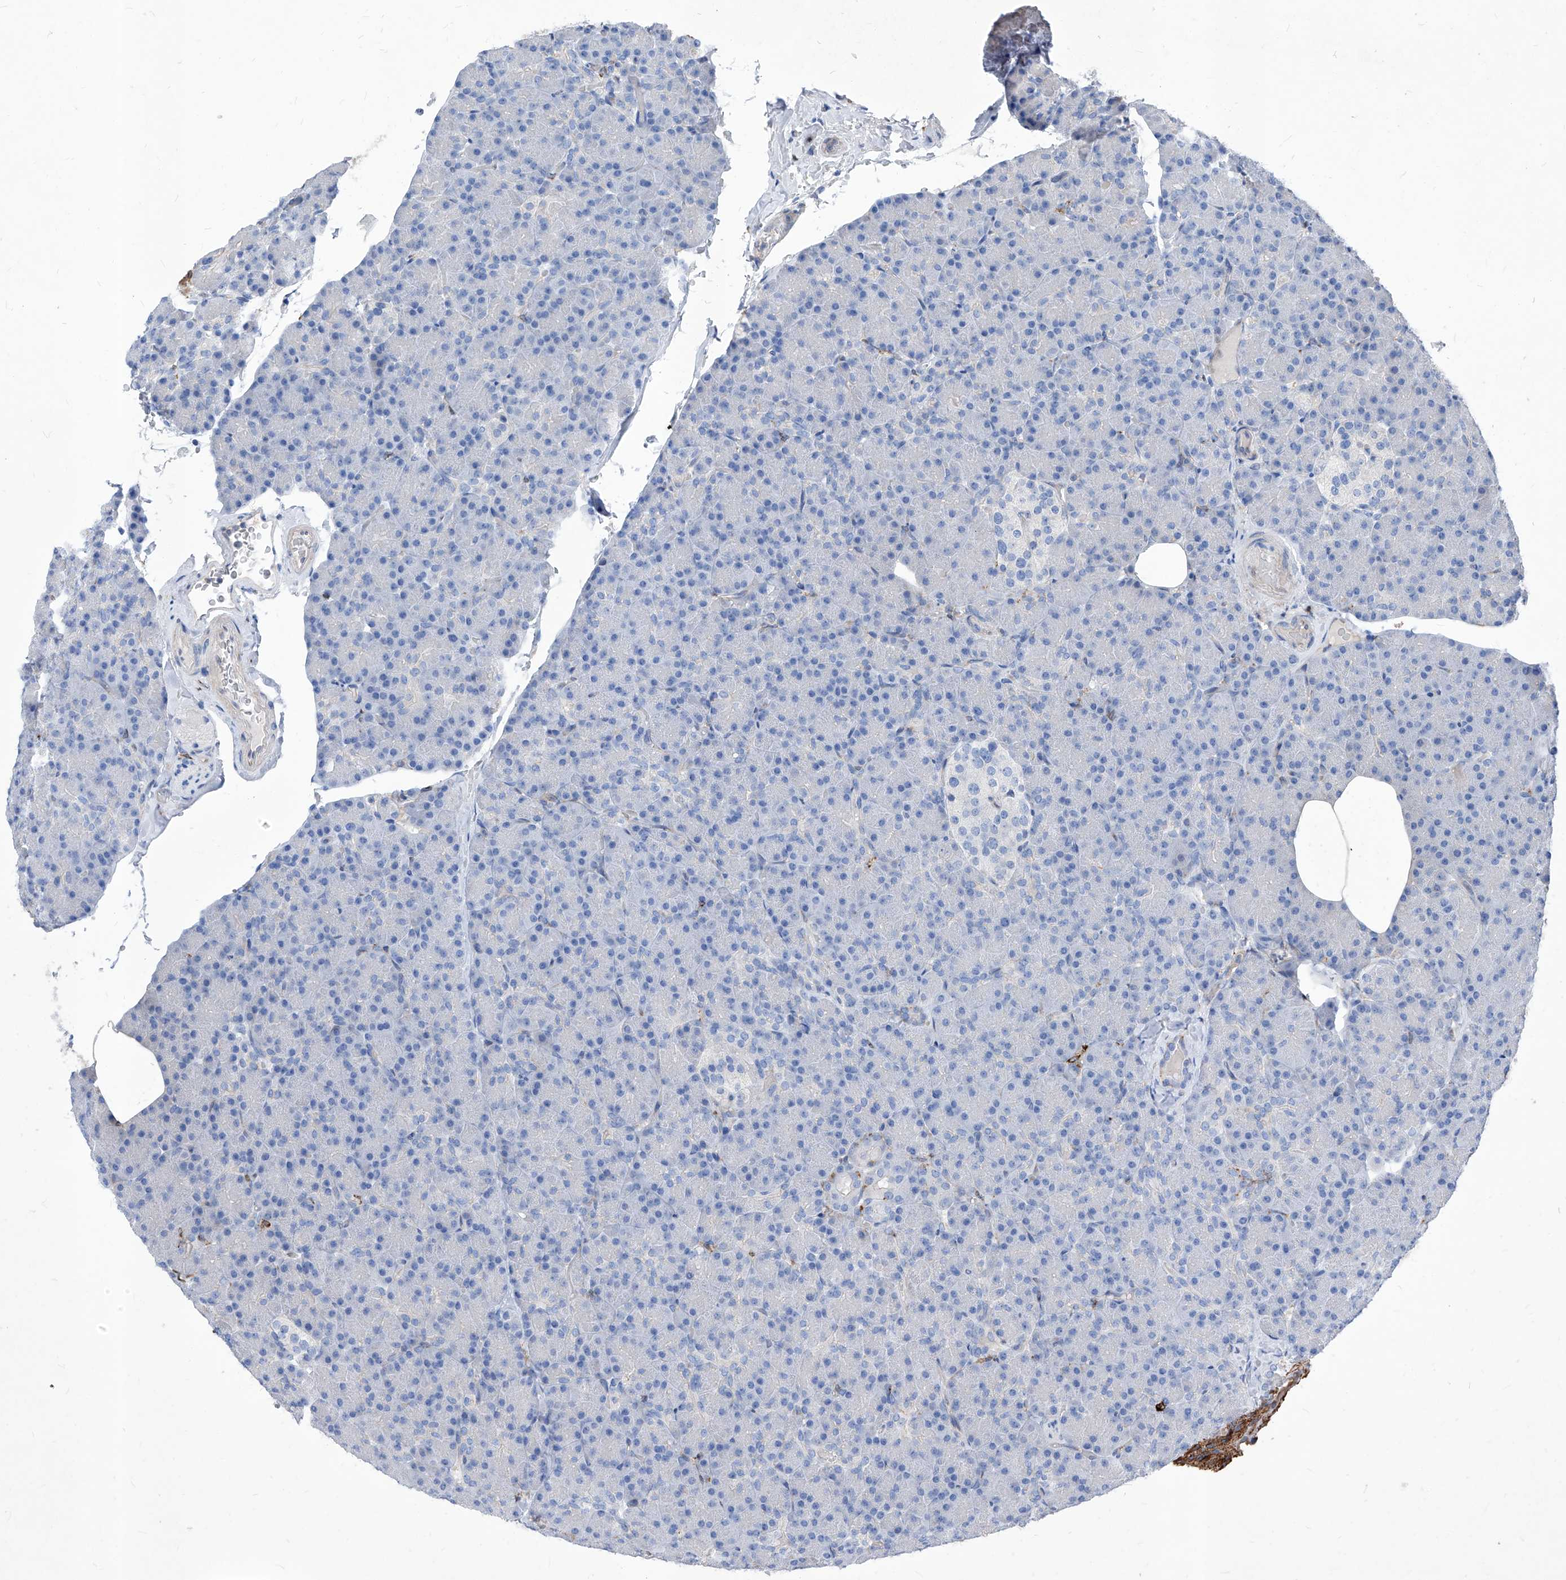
{"staining": {"intensity": "negative", "quantity": "none", "location": "none"}, "tissue": "pancreas", "cell_type": "Exocrine glandular cells", "image_type": "normal", "snomed": [{"axis": "morphology", "description": "Normal tissue, NOS"}, {"axis": "topography", "description": "Pancreas"}], "caption": "DAB (3,3'-diaminobenzidine) immunohistochemical staining of benign human pancreas demonstrates no significant expression in exocrine glandular cells. (DAB (3,3'-diaminobenzidine) immunohistochemistry (IHC) visualized using brightfield microscopy, high magnification).", "gene": "UBOX5", "patient": {"sex": "female", "age": 43}}